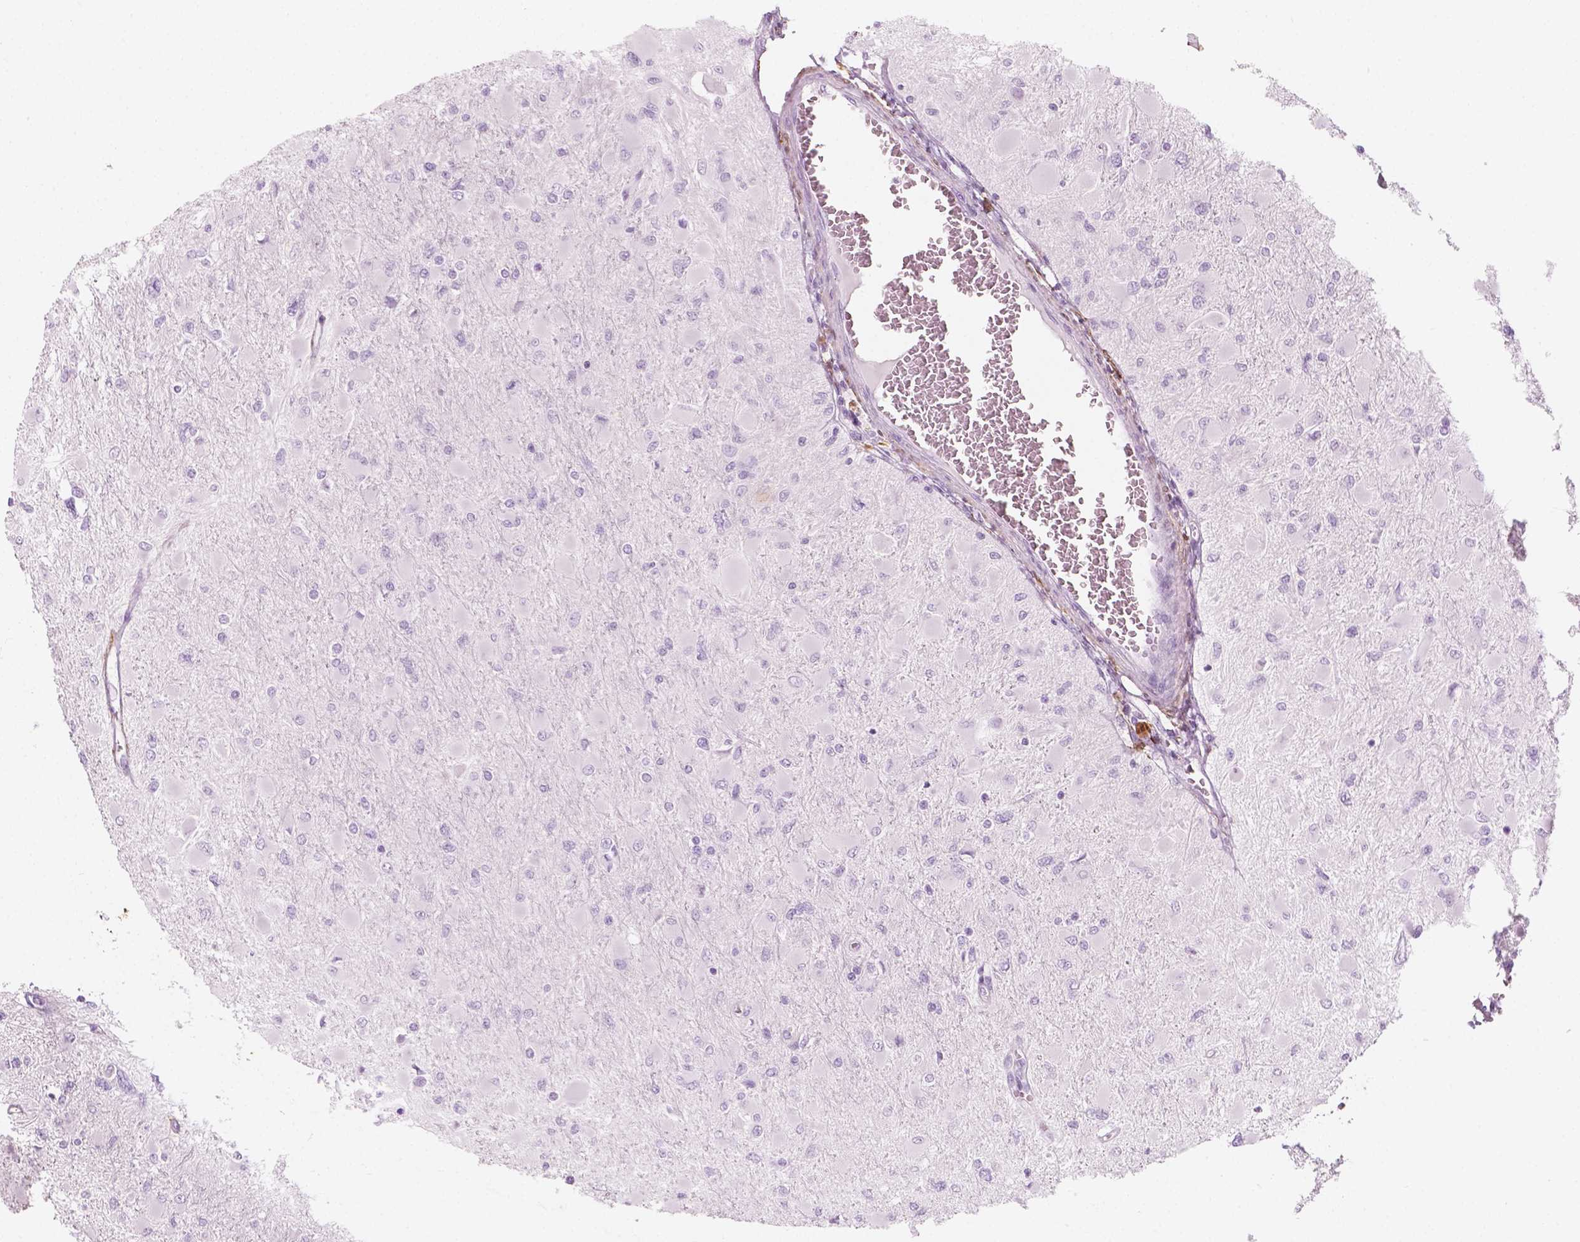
{"staining": {"intensity": "negative", "quantity": "none", "location": "none"}, "tissue": "glioma", "cell_type": "Tumor cells", "image_type": "cancer", "snomed": [{"axis": "morphology", "description": "Glioma, malignant, High grade"}, {"axis": "topography", "description": "Cerebral cortex"}], "caption": "High magnification brightfield microscopy of glioma stained with DAB (3,3'-diaminobenzidine) (brown) and counterstained with hematoxylin (blue): tumor cells show no significant staining.", "gene": "CES1", "patient": {"sex": "female", "age": 36}}